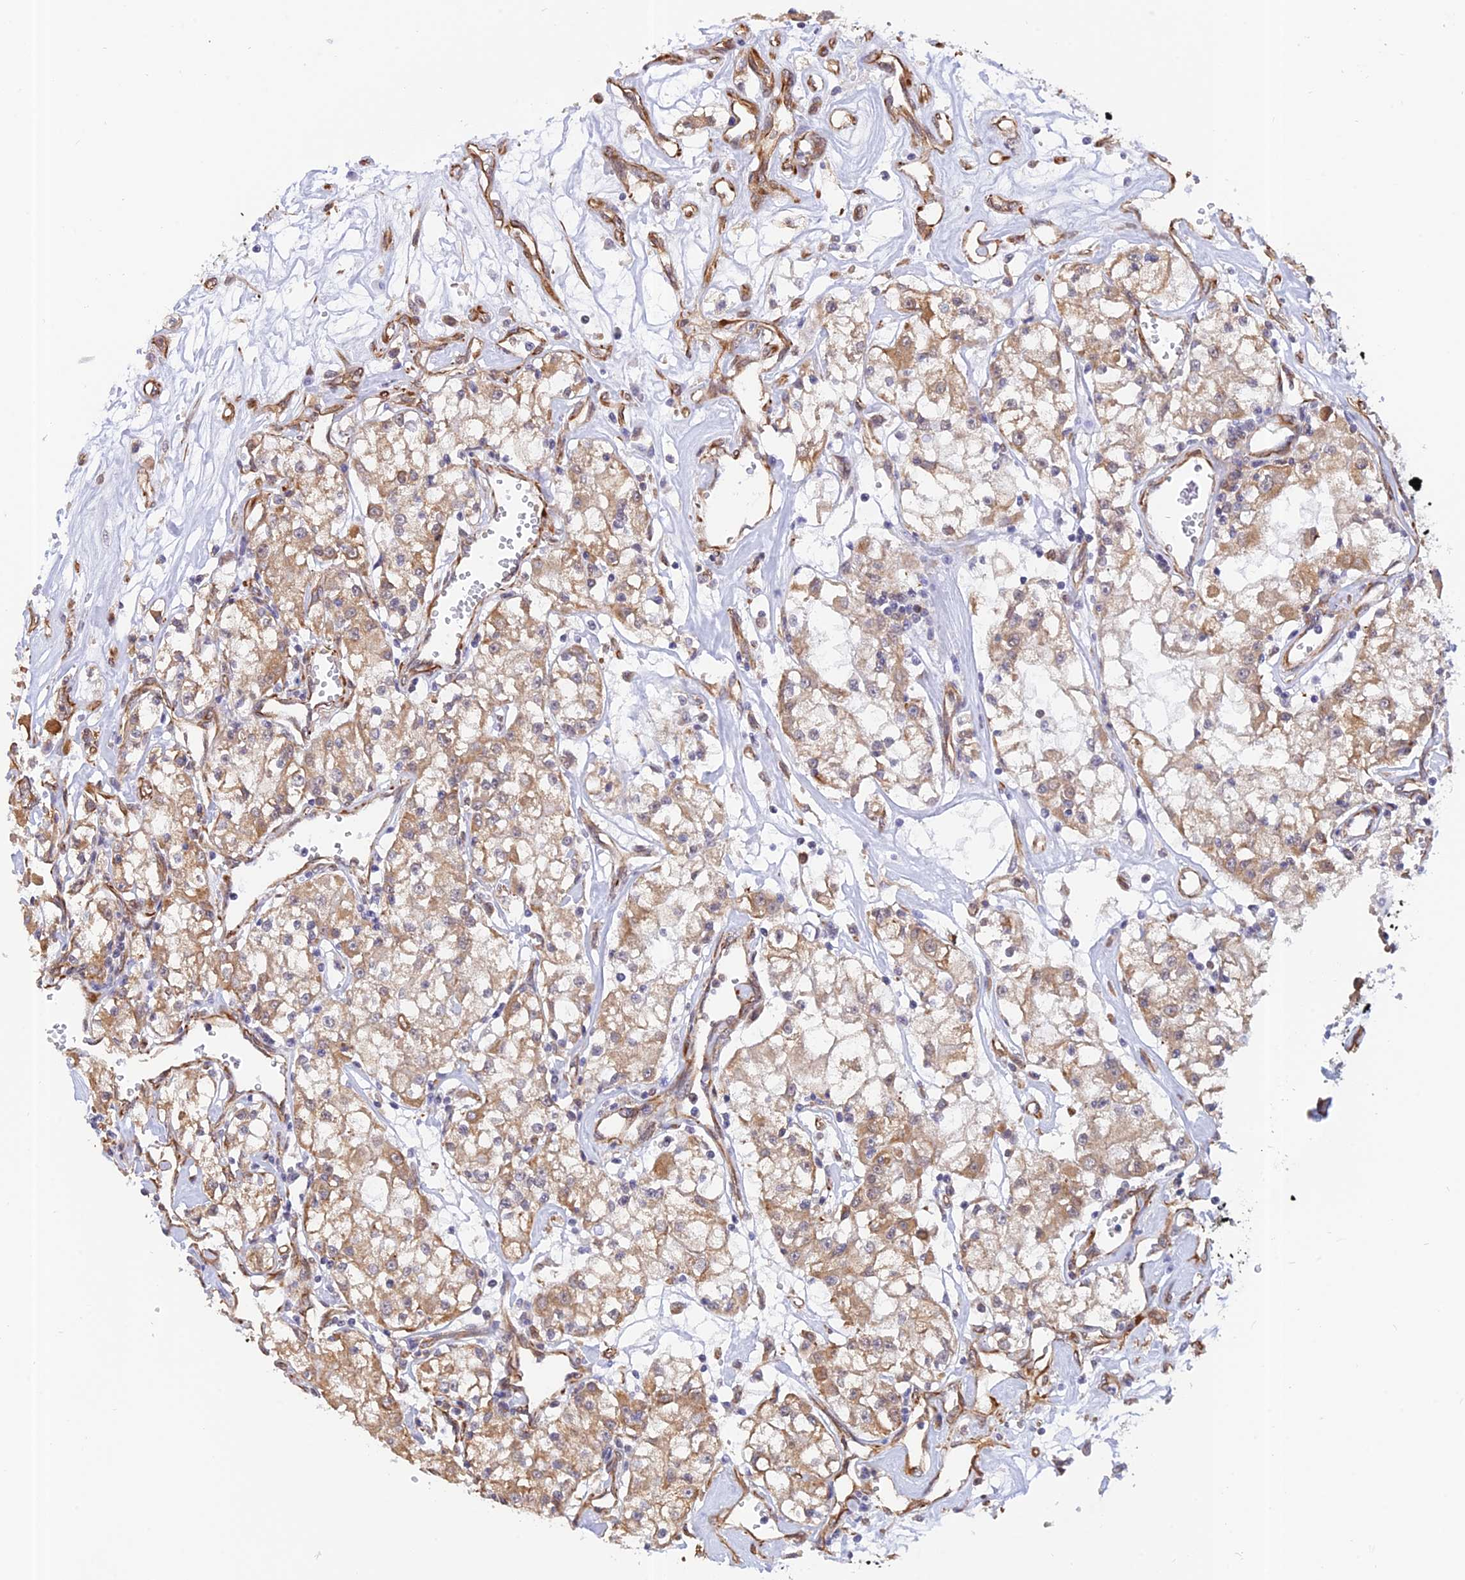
{"staining": {"intensity": "moderate", "quantity": ">75%", "location": "cytoplasmic/membranous"}, "tissue": "renal cancer", "cell_type": "Tumor cells", "image_type": "cancer", "snomed": [{"axis": "morphology", "description": "Adenocarcinoma, NOS"}, {"axis": "topography", "description": "Kidney"}], "caption": "Immunohistochemistry (IHC) photomicrograph of renal cancer (adenocarcinoma) stained for a protein (brown), which shows medium levels of moderate cytoplasmic/membranous positivity in about >75% of tumor cells.", "gene": "PAGR1", "patient": {"sex": "female", "age": 59}}